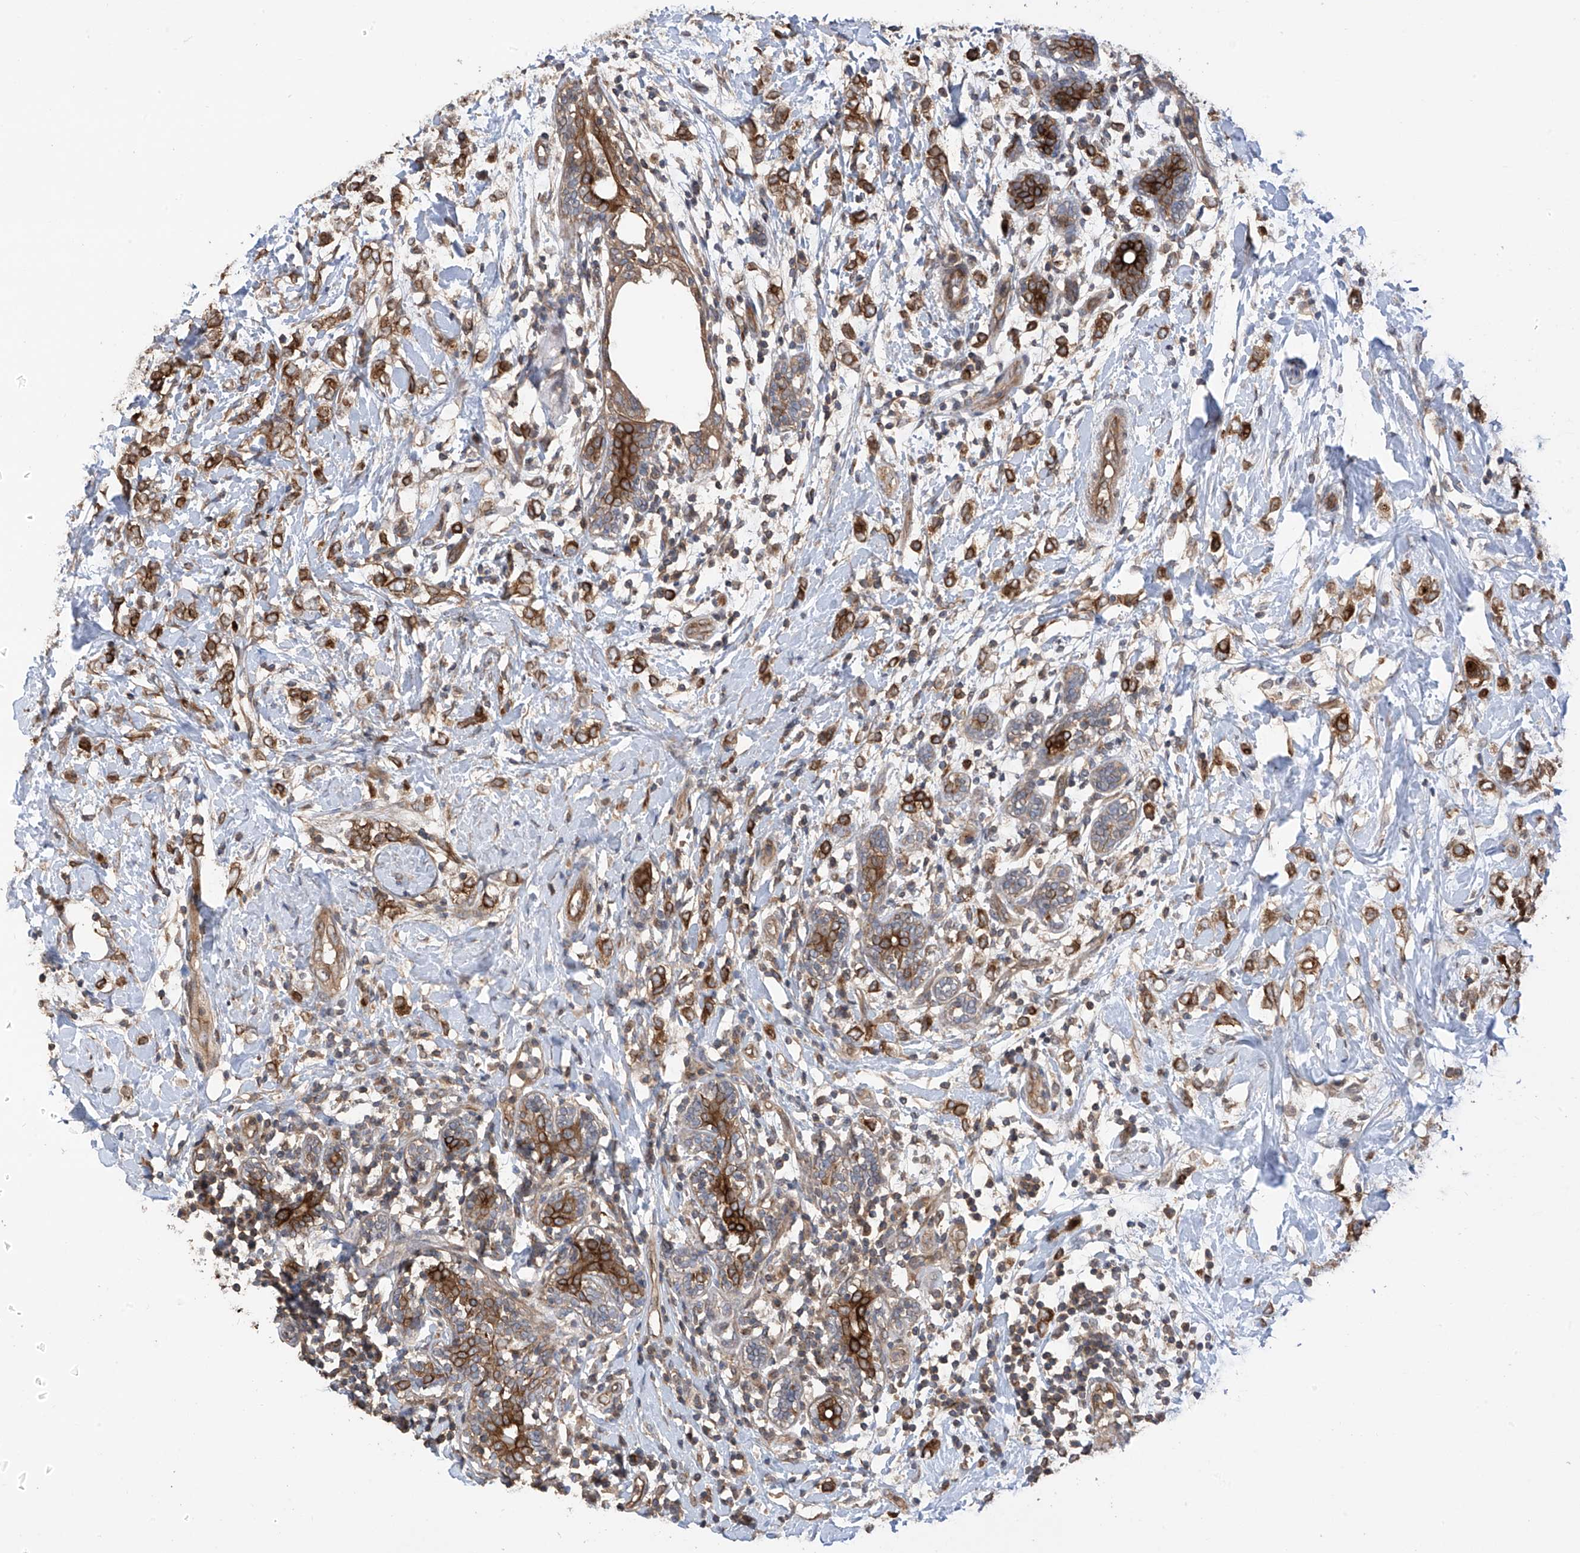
{"staining": {"intensity": "strong", "quantity": ">75%", "location": "cytoplasmic/membranous"}, "tissue": "breast cancer", "cell_type": "Tumor cells", "image_type": "cancer", "snomed": [{"axis": "morphology", "description": "Normal tissue, NOS"}, {"axis": "morphology", "description": "Lobular carcinoma"}, {"axis": "topography", "description": "Breast"}], "caption": "Immunohistochemical staining of human lobular carcinoma (breast) shows high levels of strong cytoplasmic/membranous expression in approximately >75% of tumor cells.", "gene": "RPAIN", "patient": {"sex": "female", "age": 47}}